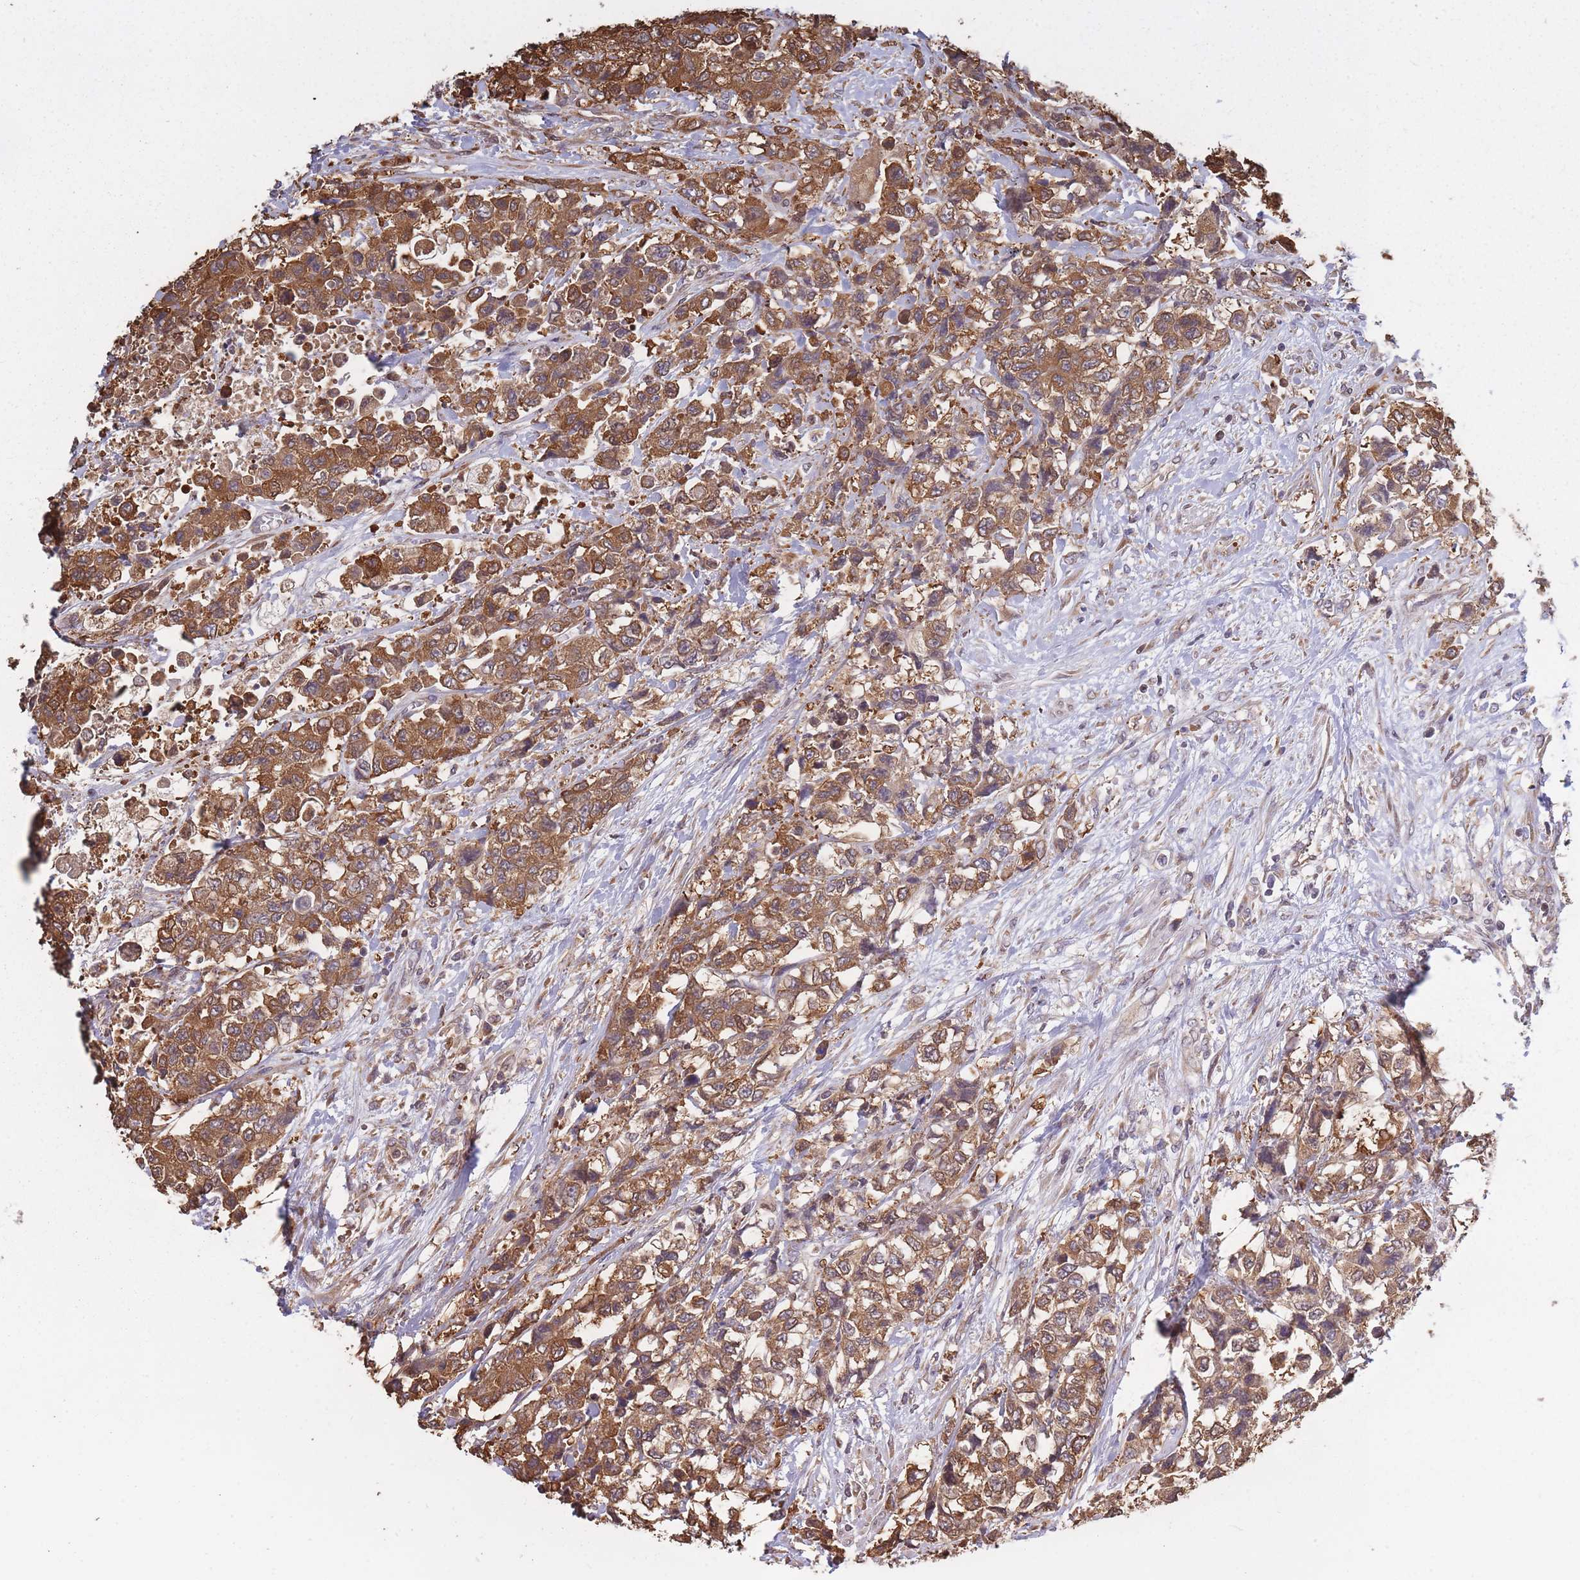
{"staining": {"intensity": "moderate", "quantity": ">75%", "location": "cytoplasmic/membranous"}, "tissue": "urothelial cancer", "cell_type": "Tumor cells", "image_type": "cancer", "snomed": [{"axis": "morphology", "description": "Urothelial carcinoma, High grade"}, {"axis": "topography", "description": "Urinary bladder"}], "caption": "The image exhibits immunohistochemical staining of urothelial cancer. There is moderate cytoplasmic/membranous positivity is seen in about >75% of tumor cells.", "gene": "ARL13B", "patient": {"sex": "female", "age": 78}}